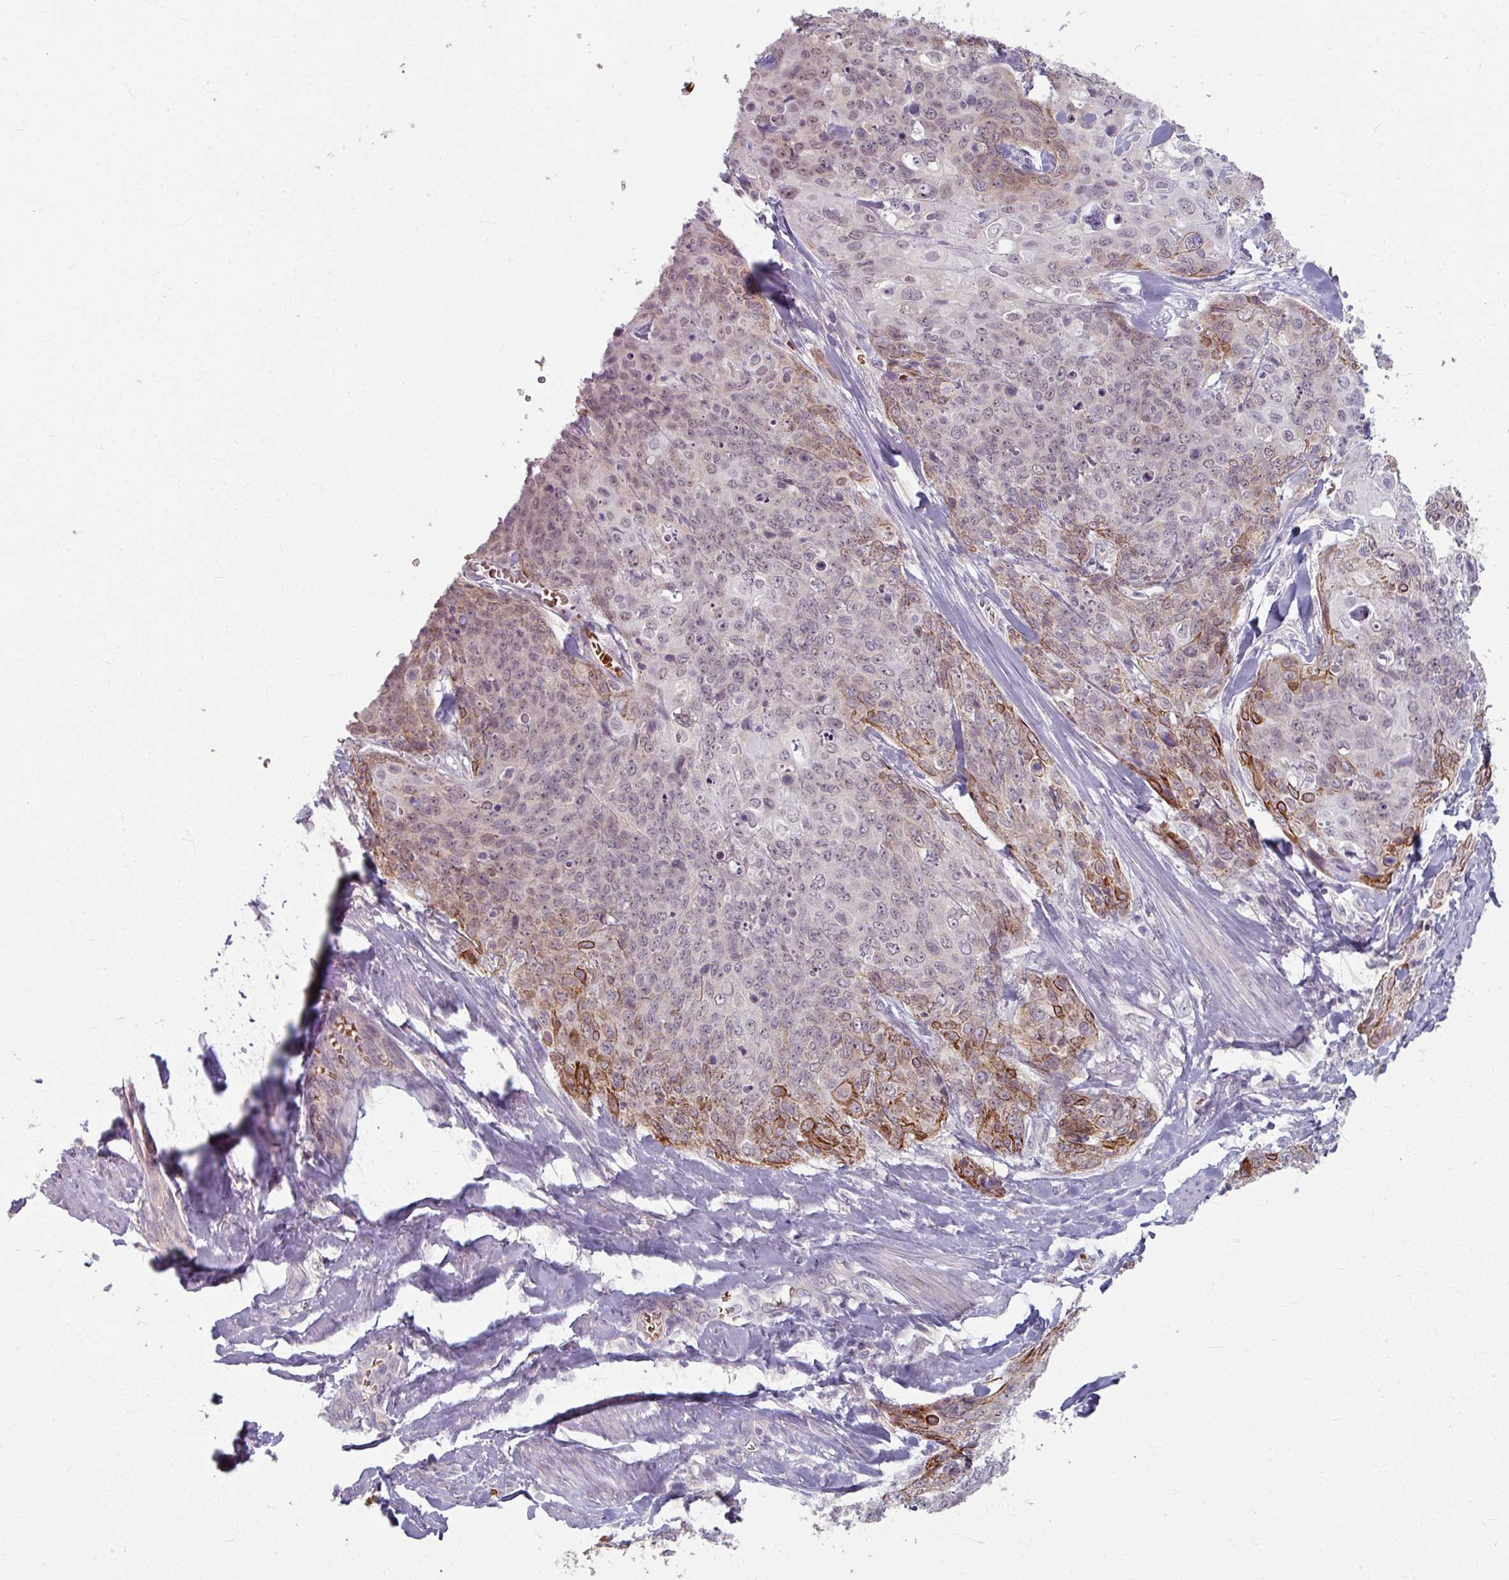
{"staining": {"intensity": "strong", "quantity": "25%-75%", "location": "cytoplasmic/membranous"}, "tissue": "skin cancer", "cell_type": "Tumor cells", "image_type": "cancer", "snomed": [{"axis": "morphology", "description": "Squamous cell carcinoma, NOS"}, {"axis": "topography", "description": "Skin"}, {"axis": "topography", "description": "Vulva"}], "caption": "Immunohistochemistry (IHC) of human squamous cell carcinoma (skin) reveals high levels of strong cytoplasmic/membranous positivity in approximately 25%-75% of tumor cells. (IHC, brightfield microscopy, high magnification).", "gene": "KMT5C", "patient": {"sex": "female", "age": 85}}